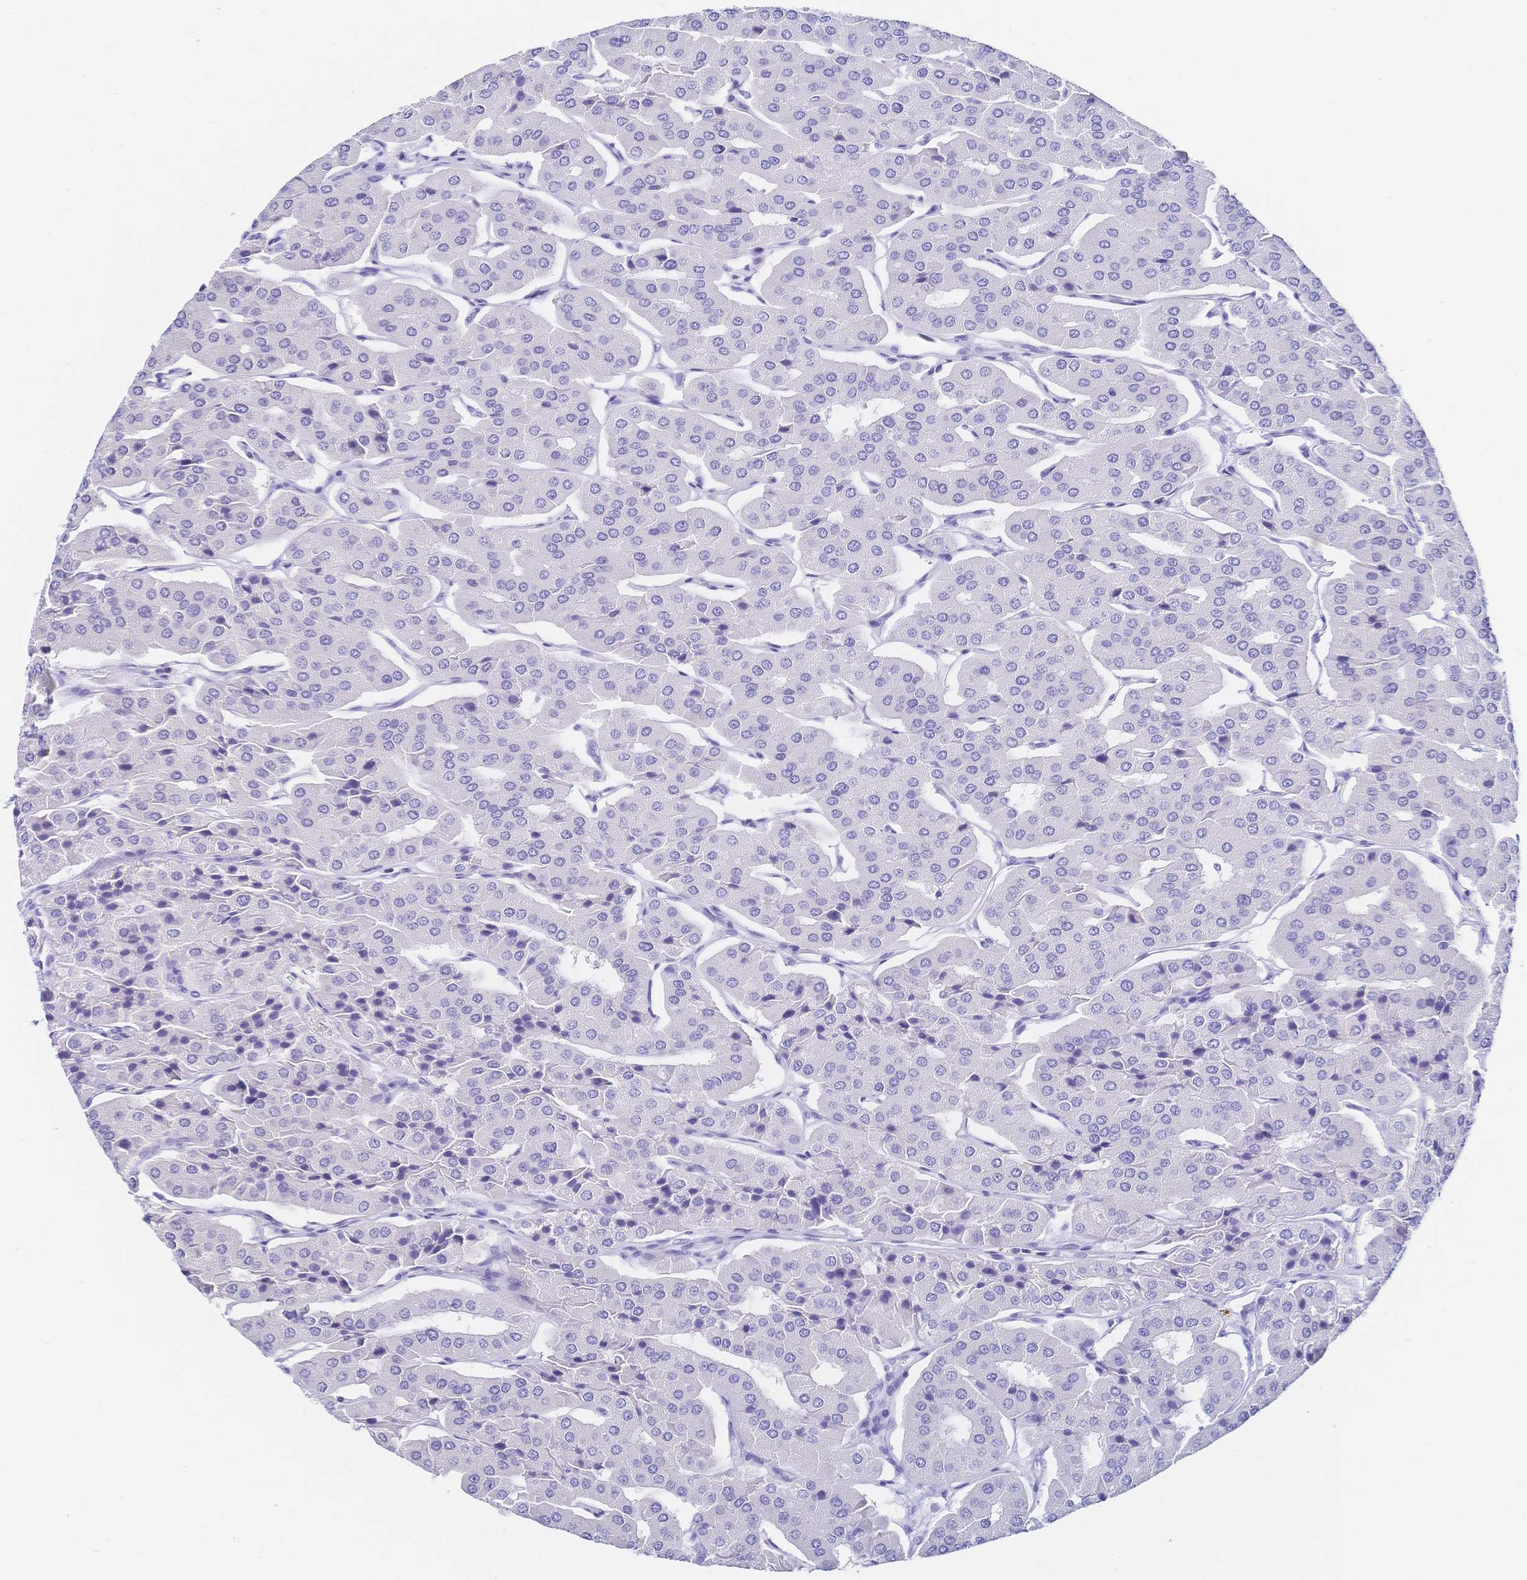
{"staining": {"intensity": "negative", "quantity": "none", "location": "none"}, "tissue": "parathyroid gland", "cell_type": "Glandular cells", "image_type": "normal", "snomed": [{"axis": "morphology", "description": "Normal tissue, NOS"}, {"axis": "morphology", "description": "Adenoma, NOS"}, {"axis": "topography", "description": "Parathyroid gland"}], "caption": "Human parathyroid gland stained for a protein using IHC demonstrates no expression in glandular cells.", "gene": "MEP1B", "patient": {"sex": "female", "age": 86}}